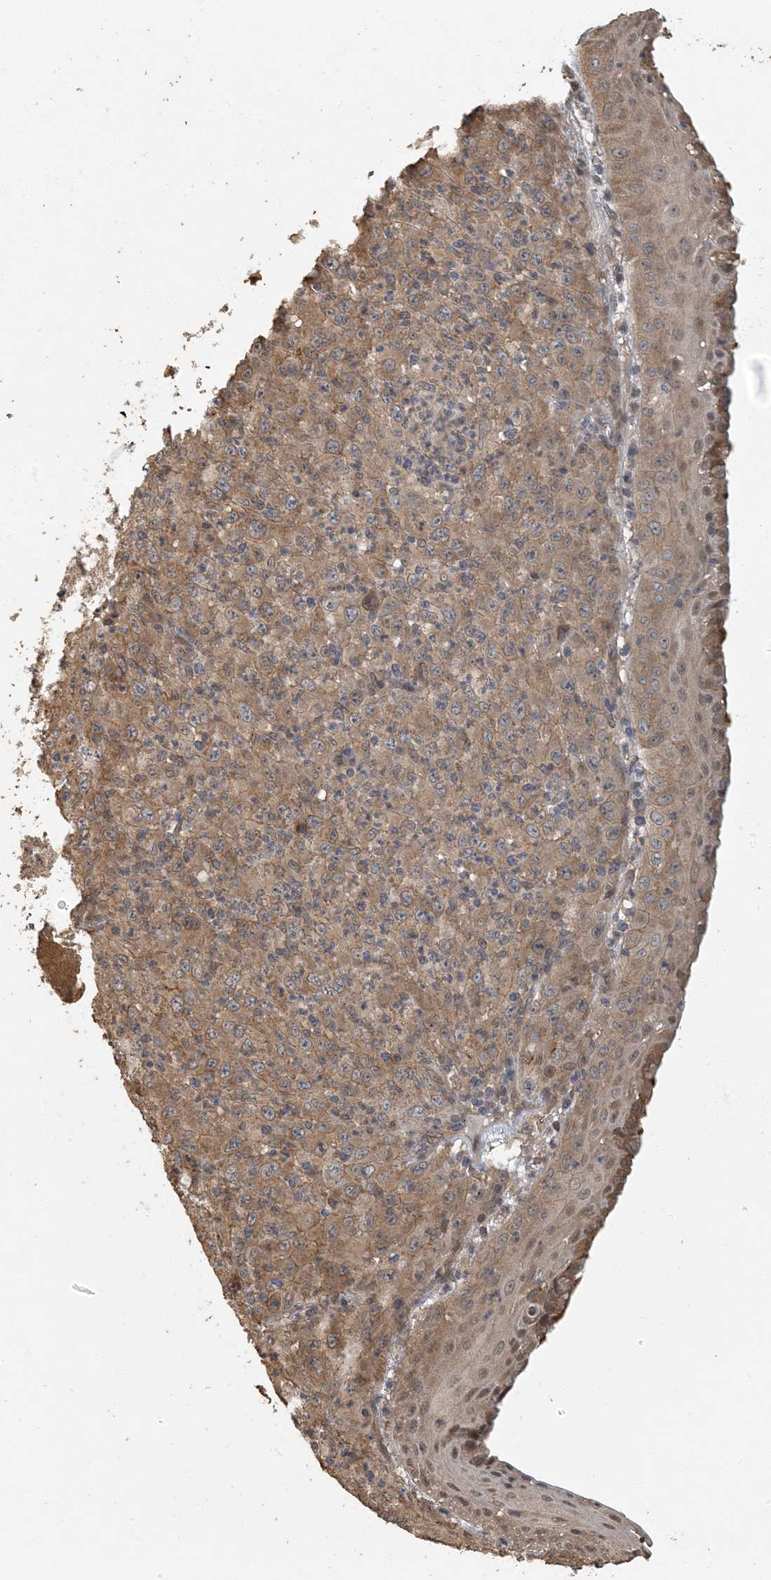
{"staining": {"intensity": "moderate", "quantity": ">75%", "location": "cytoplasmic/membranous"}, "tissue": "melanoma", "cell_type": "Tumor cells", "image_type": "cancer", "snomed": [{"axis": "morphology", "description": "Malignant melanoma, Metastatic site"}, {"axis": "topography", "description": "Skin"}], "caption": "A histopathology image of human melanoma stained for a protein reveals moderate cytoplasmic/membranous brown staining in tumor cells. Immunohistochemistry stains the protein in brown and the nuclei are stained blue.", "gene": "AK9", "patient": {"sex": "female", "age": 56}}